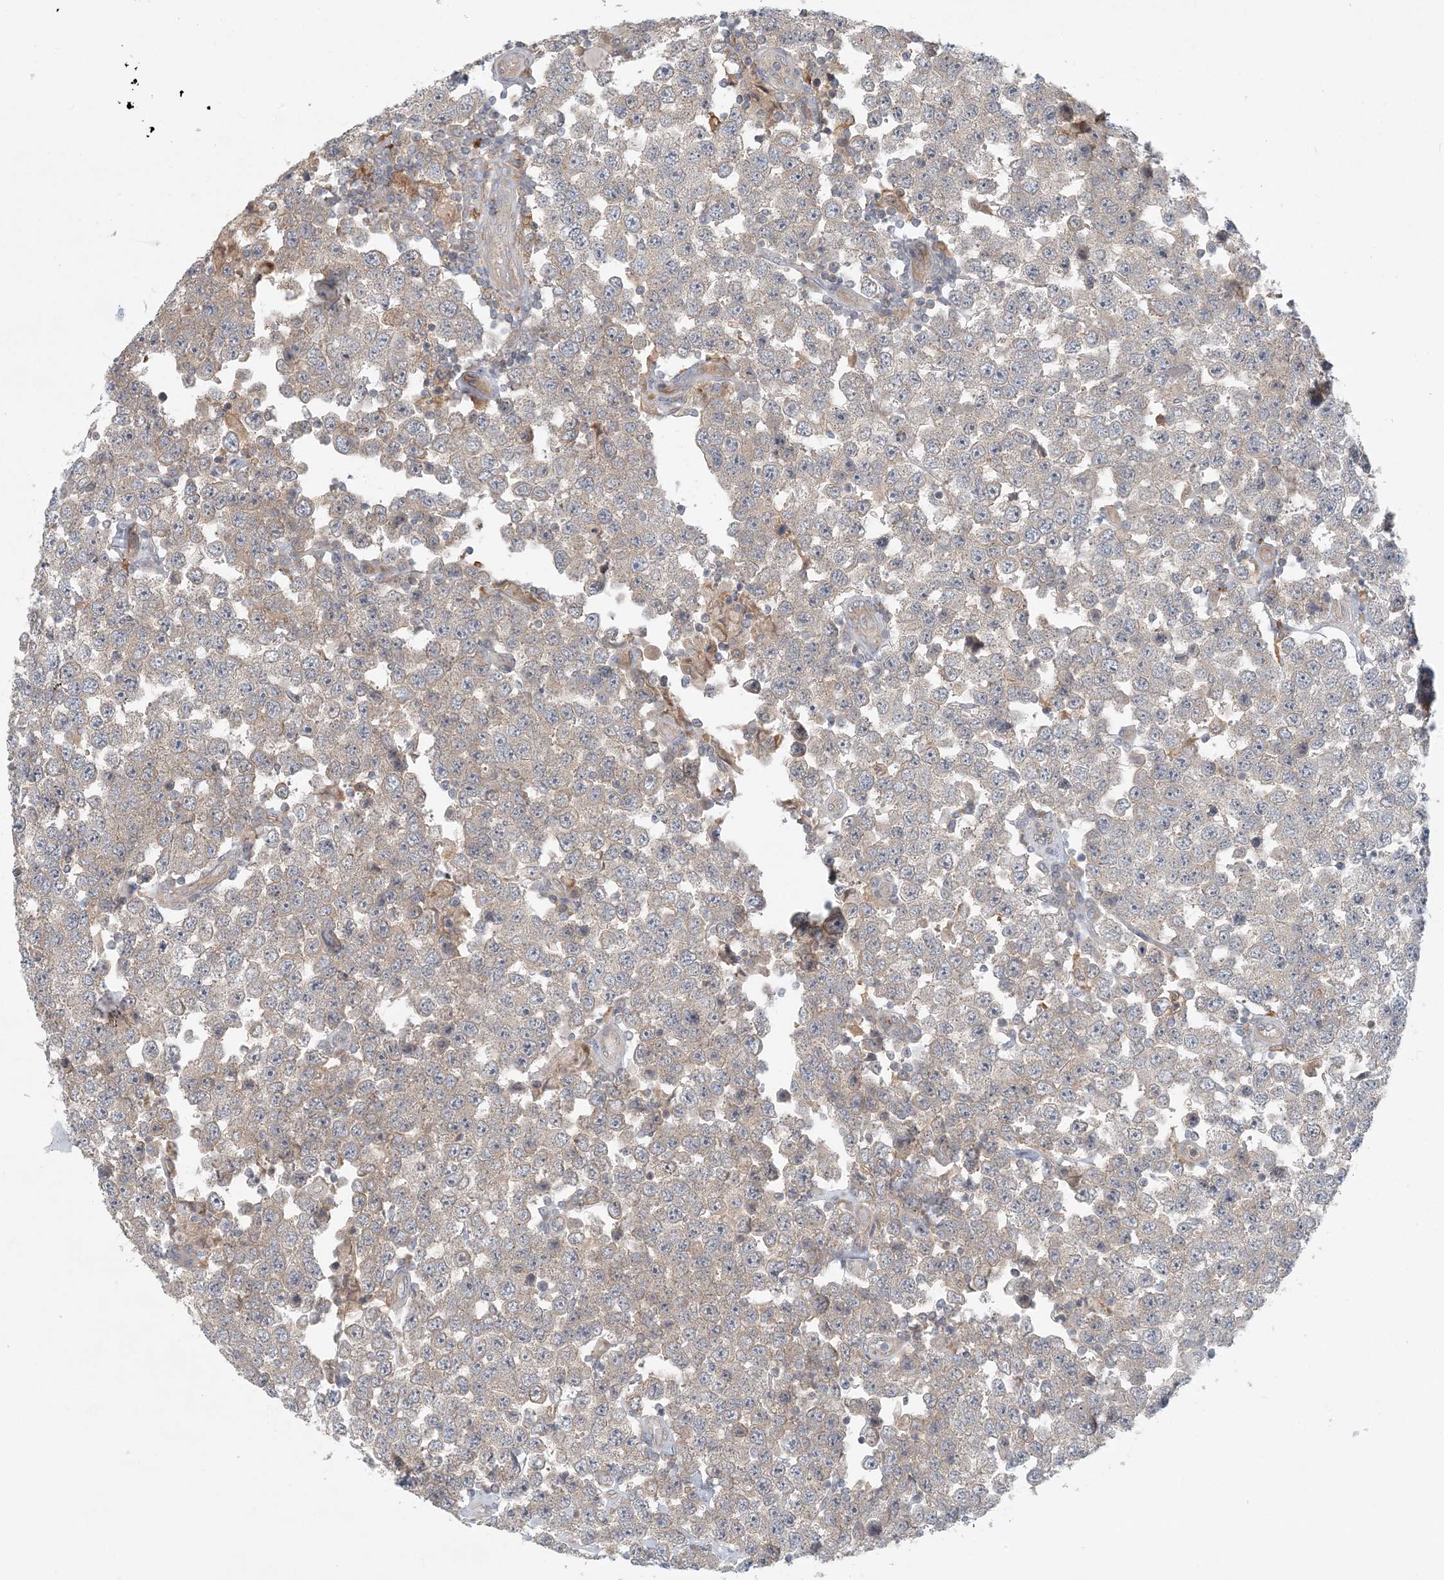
{"staining": {"intensity": "weak", "quantity": "25%-75%", "location": "cytoplasmic/membranous"}, "tissue": "testis cancer", "cell_type": "Tumor cells", "image_type": "cancer", "snomed": [{"axis": "morphology", "description": "Seminoma, NOS"}, {"axis": "topography", "description": "Testis"}], "caption": "Protein staining of testis cancer tissue demonstrates weak cytoplasmic/membranous positivity in approximately 25%-75% of tumor cells.", "gene": "OBI1", "patient": {"sex": "male", "age": 28}}